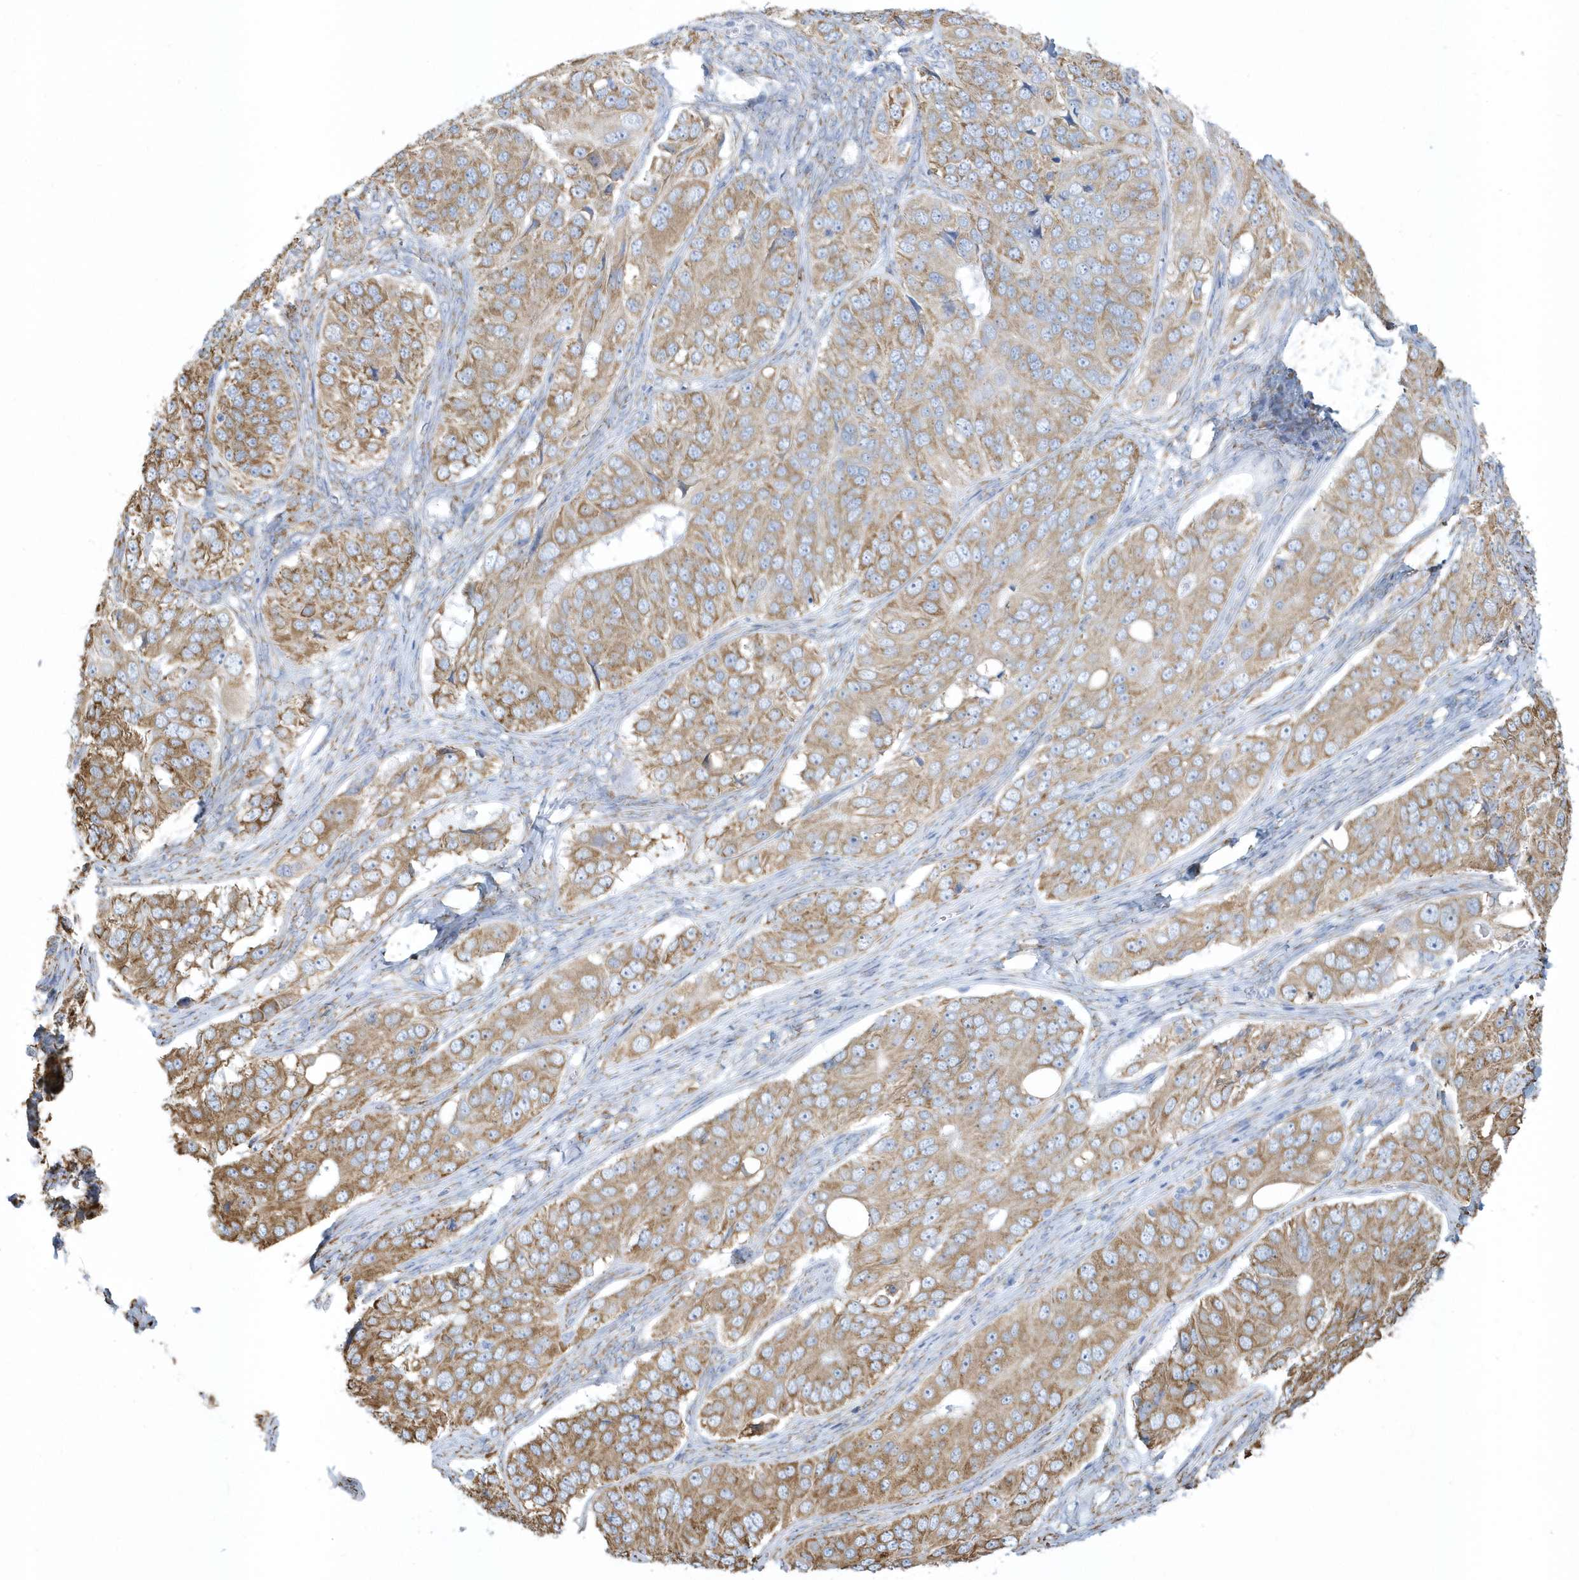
{"staining": {"intensity": "moderate", "quantity": ">75%", "location": "cytoplasmic/membranous"}, "tissue": "ovarian cancer", "cell_type": "Tumor cells", "image_type": "cancer", "snomed": [{"axis": "morphology", "description": "Carcinoma, endometroid"}, {"axis": "topography", "description": "Ovary"}], "caption": "IHC image of ovarian cancer (endometroid carcinoma) stained for a protein (brown), which demonstrates medium levels of moderate cytoplasmic/membranous positivity in about >75% of tumor cells.", "gene": "DCAF1", "patient": {"sex": "female", "age": 51}}